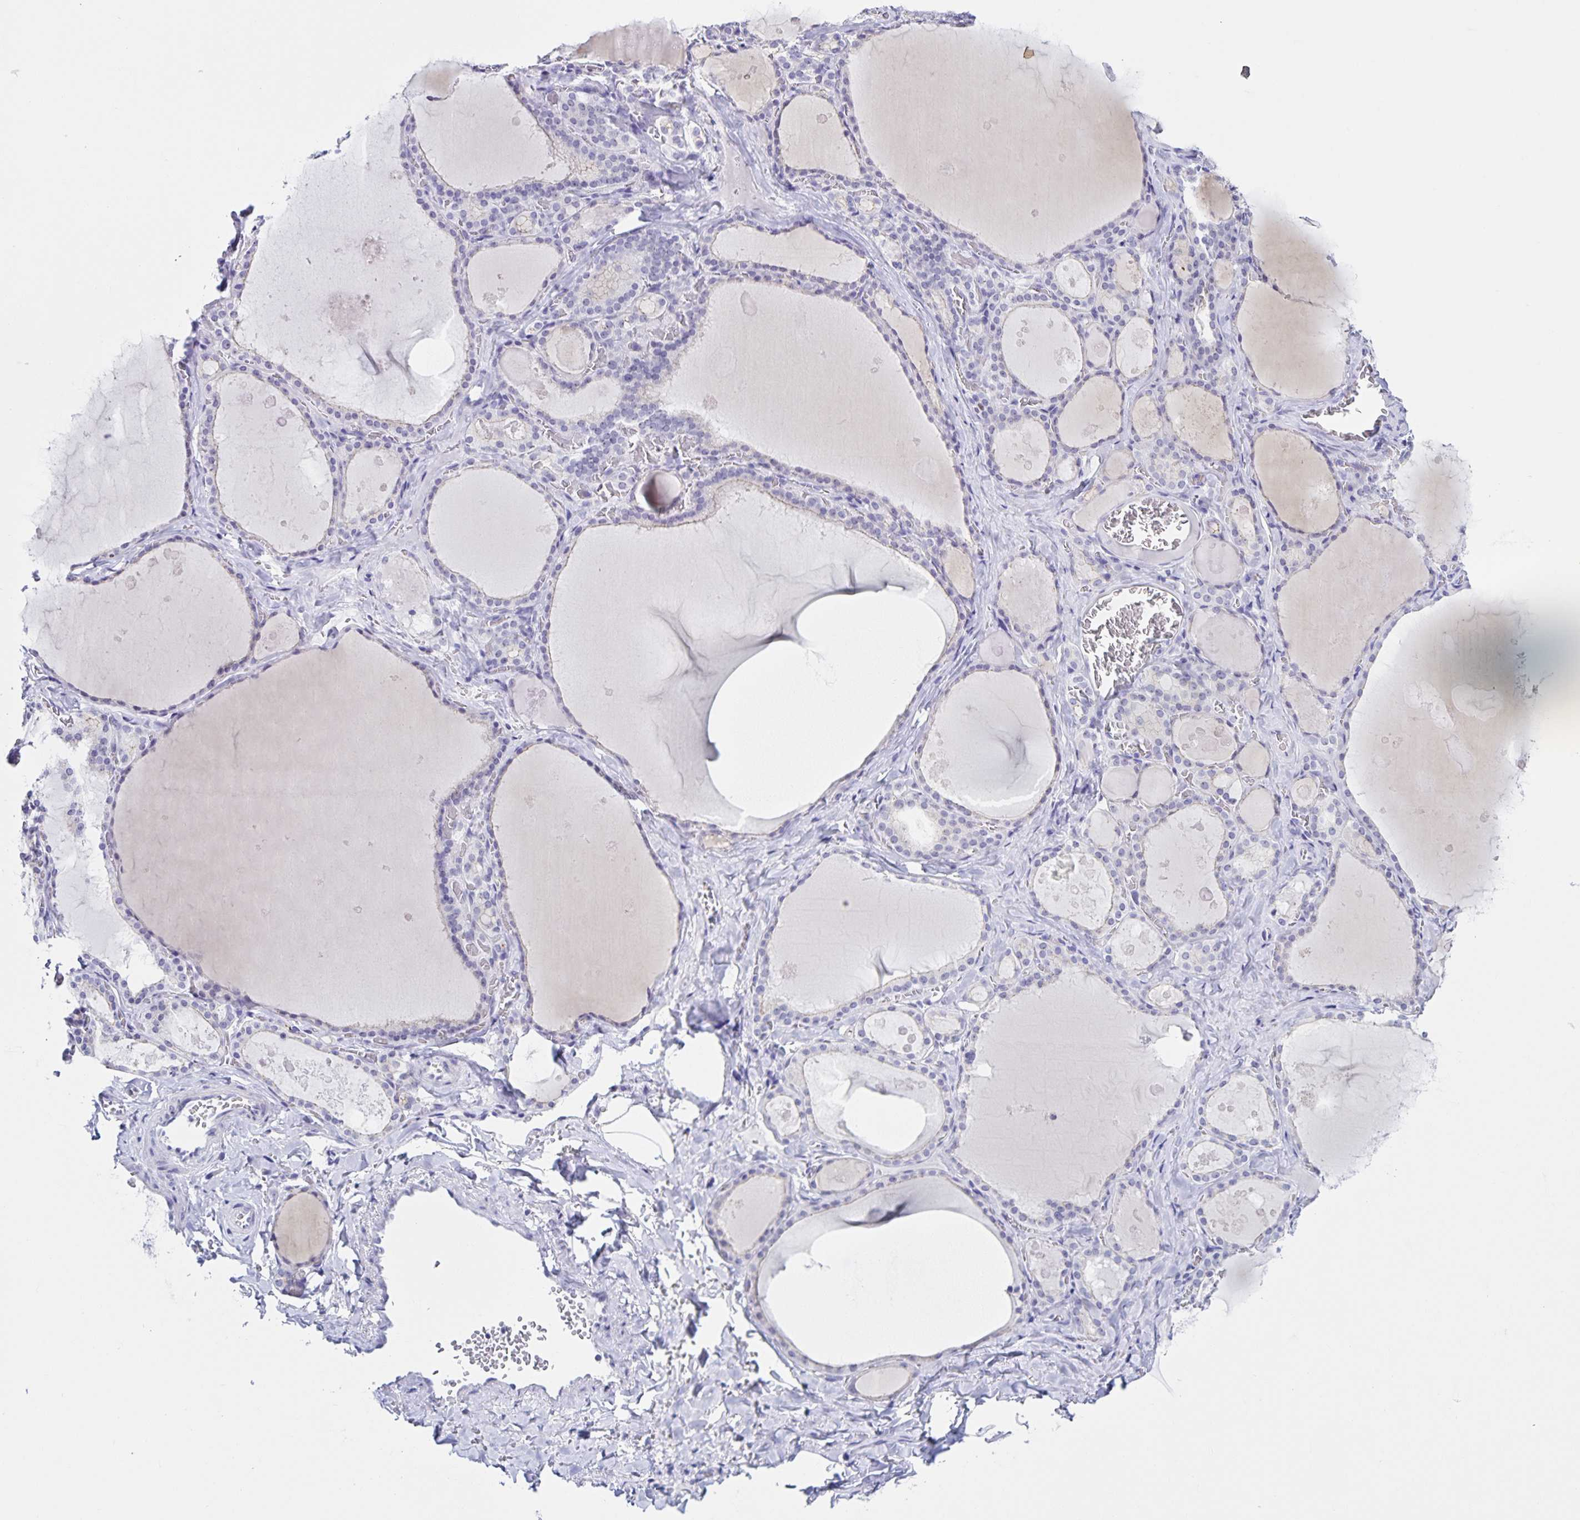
{"staining": {"intensity": "negative", "quantity": "none", "location": "none"}, "tissue": "thyroid gland", "cell_type": "Glandular cells", "image_type": "normal", "snomed": [{"axis": "morphology", "description": "Normal tissue, NOS"}, {"axis": "topography", "description": "Thyroid gland"}], "caption": "The image displays no staining of glandular cells in benign thyroid gland.", "gene": "FAM170A", "patient": {"sex": "male", "age": 56}}